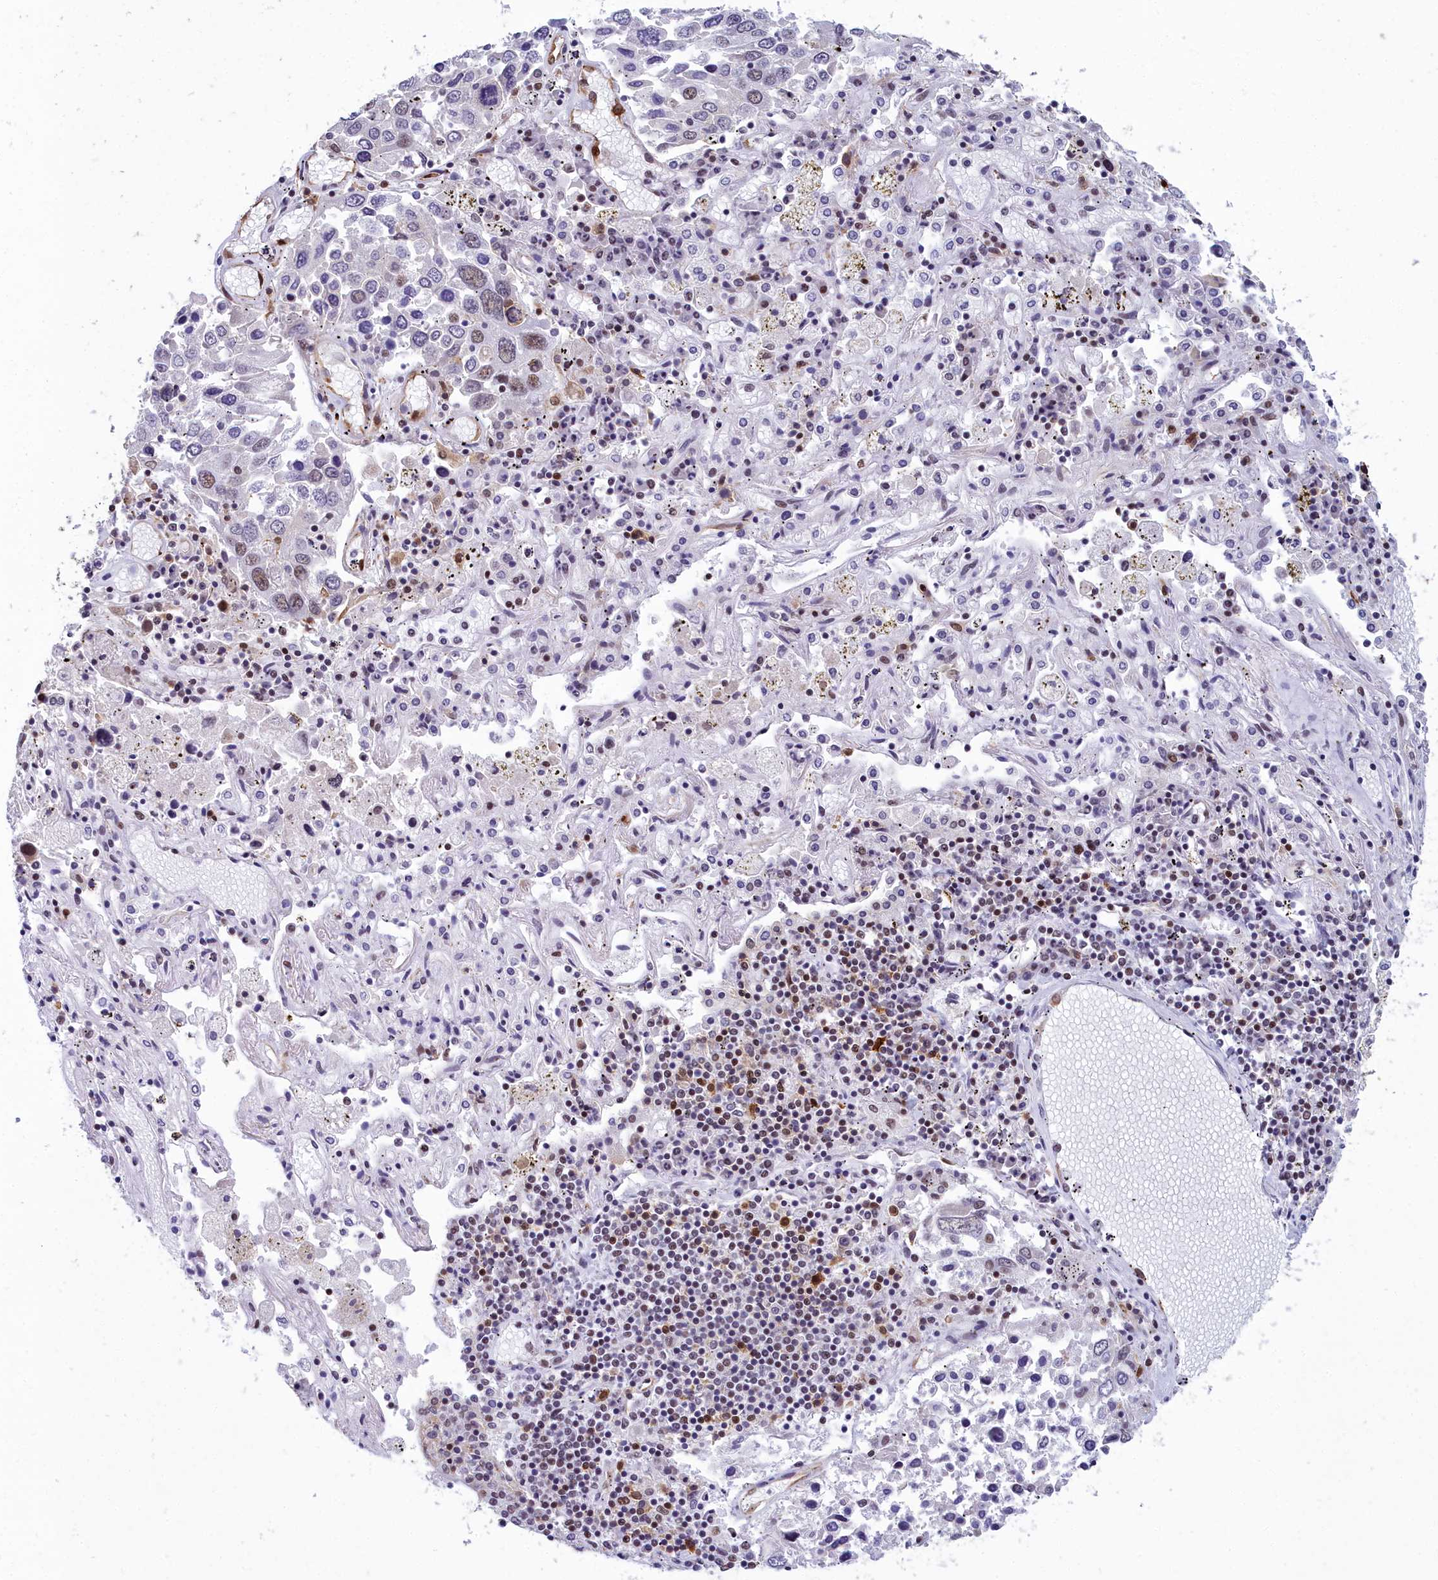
{"staining": {"intensity": "moderate", "quantity": "<25%", "location": "nuclear"}, "tissue": "lung cancer", "cell_type": "Tumor cells", "image_type": "cancer", "snomed": [{"axis": "morphology", "description": "Squamous cell carcinoma, NOS"}, {"axis": "topography", "description": "Lung"}], "caption": "Lung cancer (squamous cell carcinoma) stained with a protein marker shows moderate staining in tumor cells.", "gene": "CCDC97", "patient": {"sex": "male", "age": 65}}